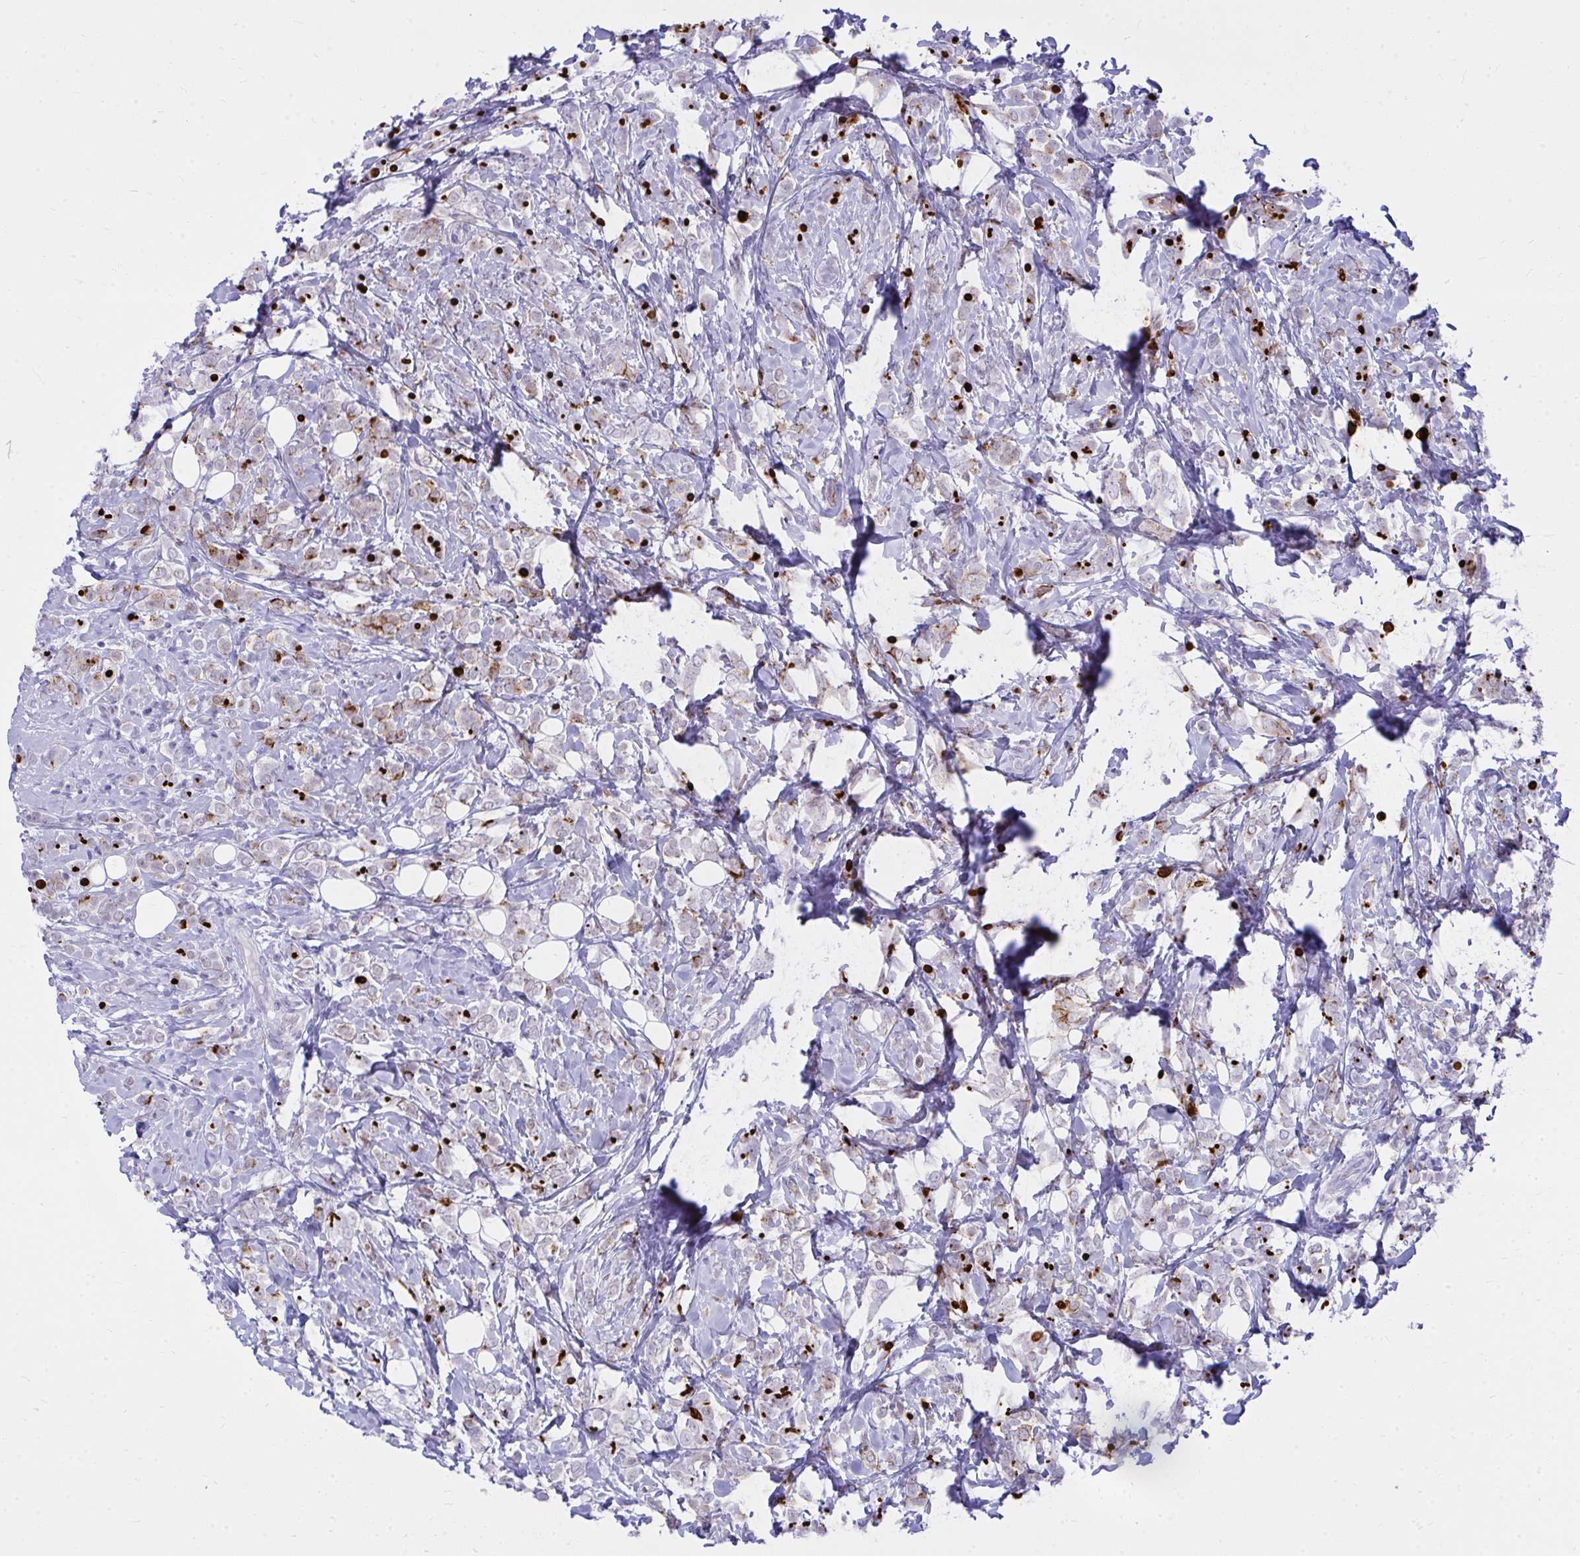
{"staining": {"intensity": "strong", "quantity": "25%-75%", "location": "cytoplasmic/membranous"}, "tissue": "breast cancer", "cell_type": "Tumor cells", "image_type": "cancer", "snomed": [{"axis": "morphology", "description": "Lobular carcinoma"}, {"axis": "topography", "description": "Breast"}], "caption": "A brown stain labels strong cytoplasmic/membranous staining of a protein in human lobular carcinoma (breast) tumor cells. The staining was performed using DAB to visualize the protein expression in brown, while the nuclei were stained in blue with hematoxylin (Magnification: 20x).", "gene": "OR5F1", "patient": {"sex": "female", "age": 49}}